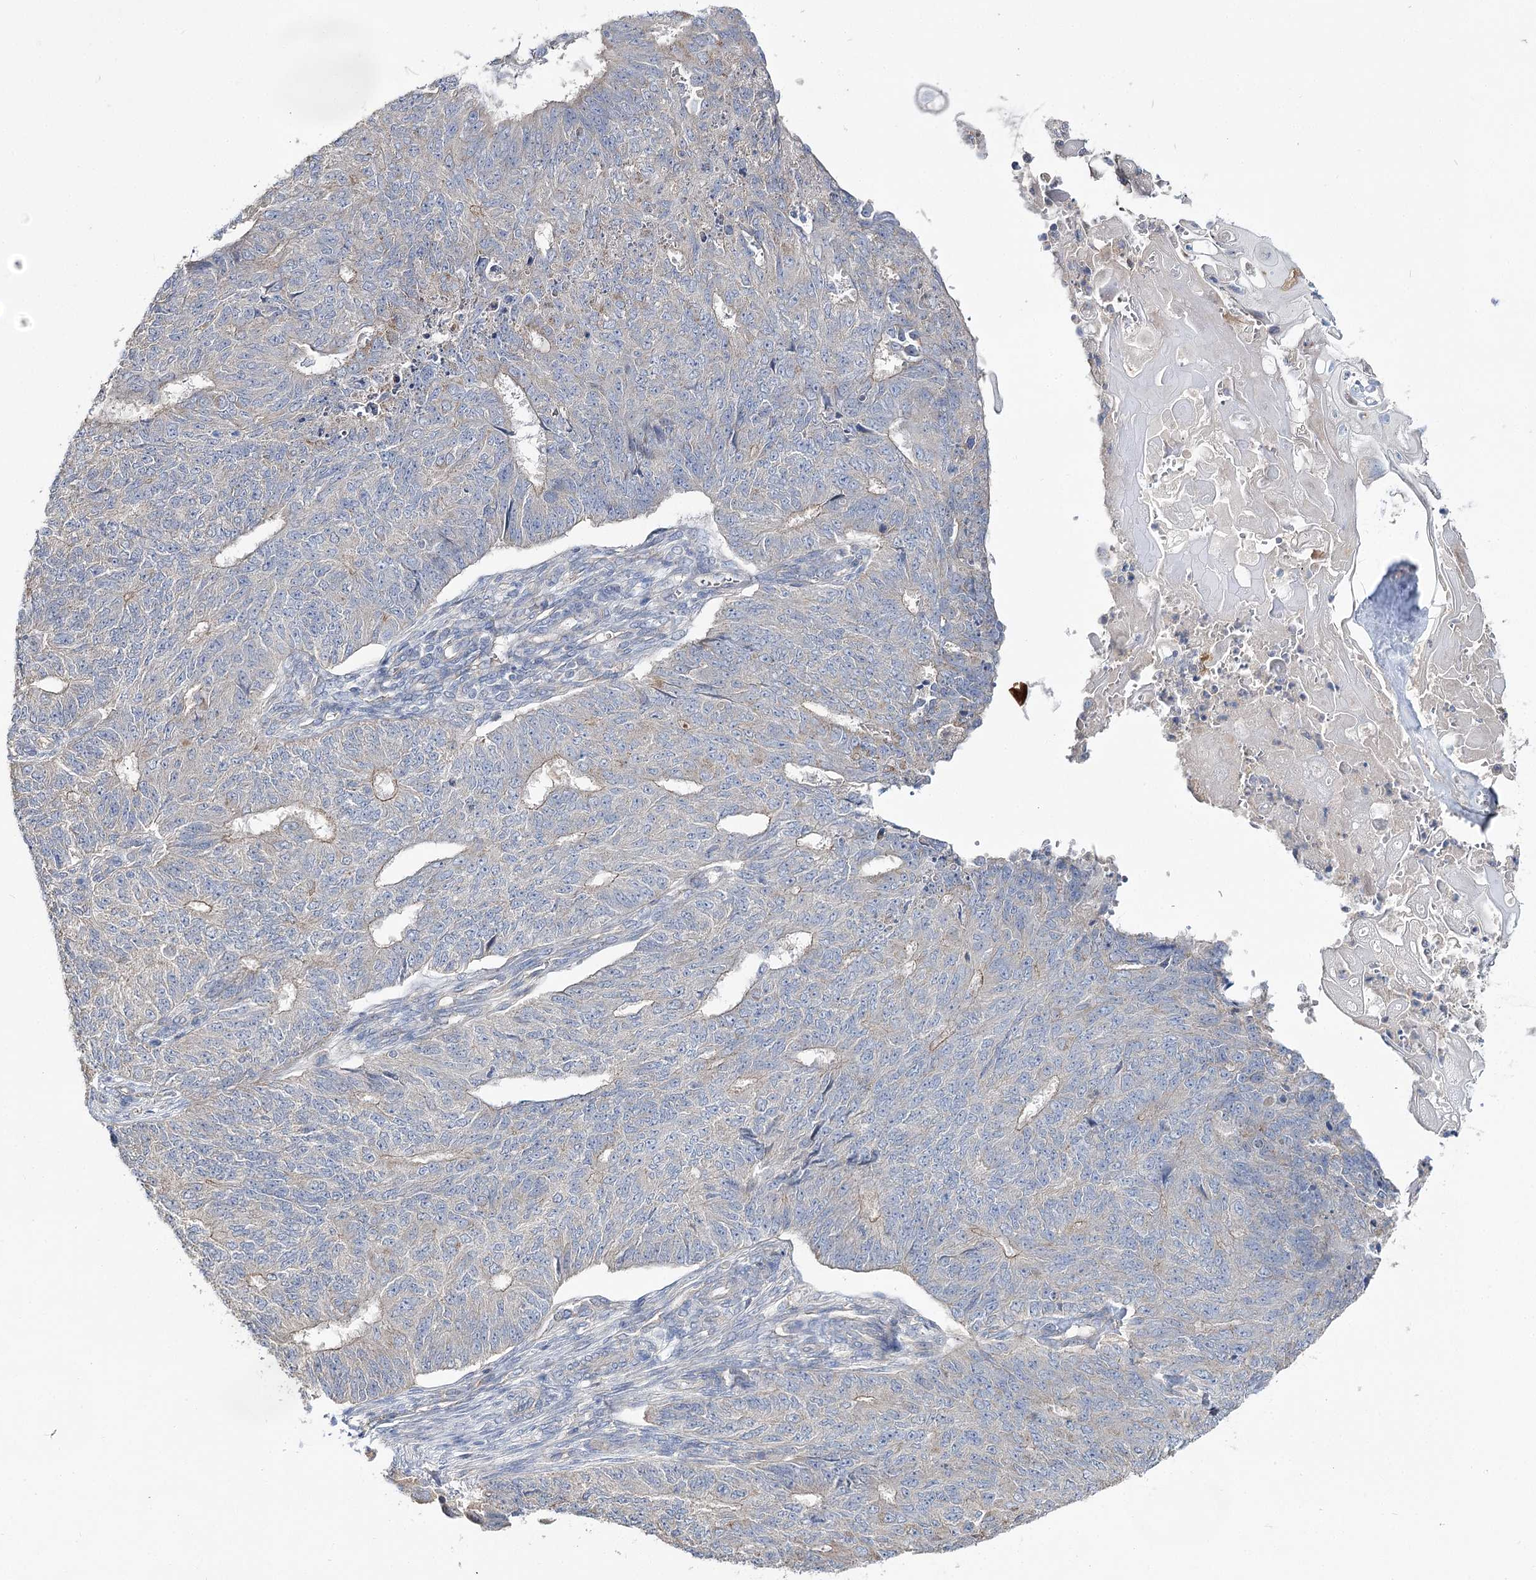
{"staining": {"intensity": "weak", "quantity": "<25%", "location": "cytoplasmic/membranous"}, "tissue": "endometrial cancer", "cell_type": "Tumor cells", "image_type": "cancer", "snomed": [{"axis": "morphology", "description": "Adenocarcinoma, NOS"}, {"axis": "topography", "description": "Endometrium"}], "caption": "Human endometrial adenocarcinoma stained for a protein using immunohistochemistry (IHC) shows no expression in tumor cells.", "gene": "AURKC", "patient": {"sex": "female", "age": 32}}